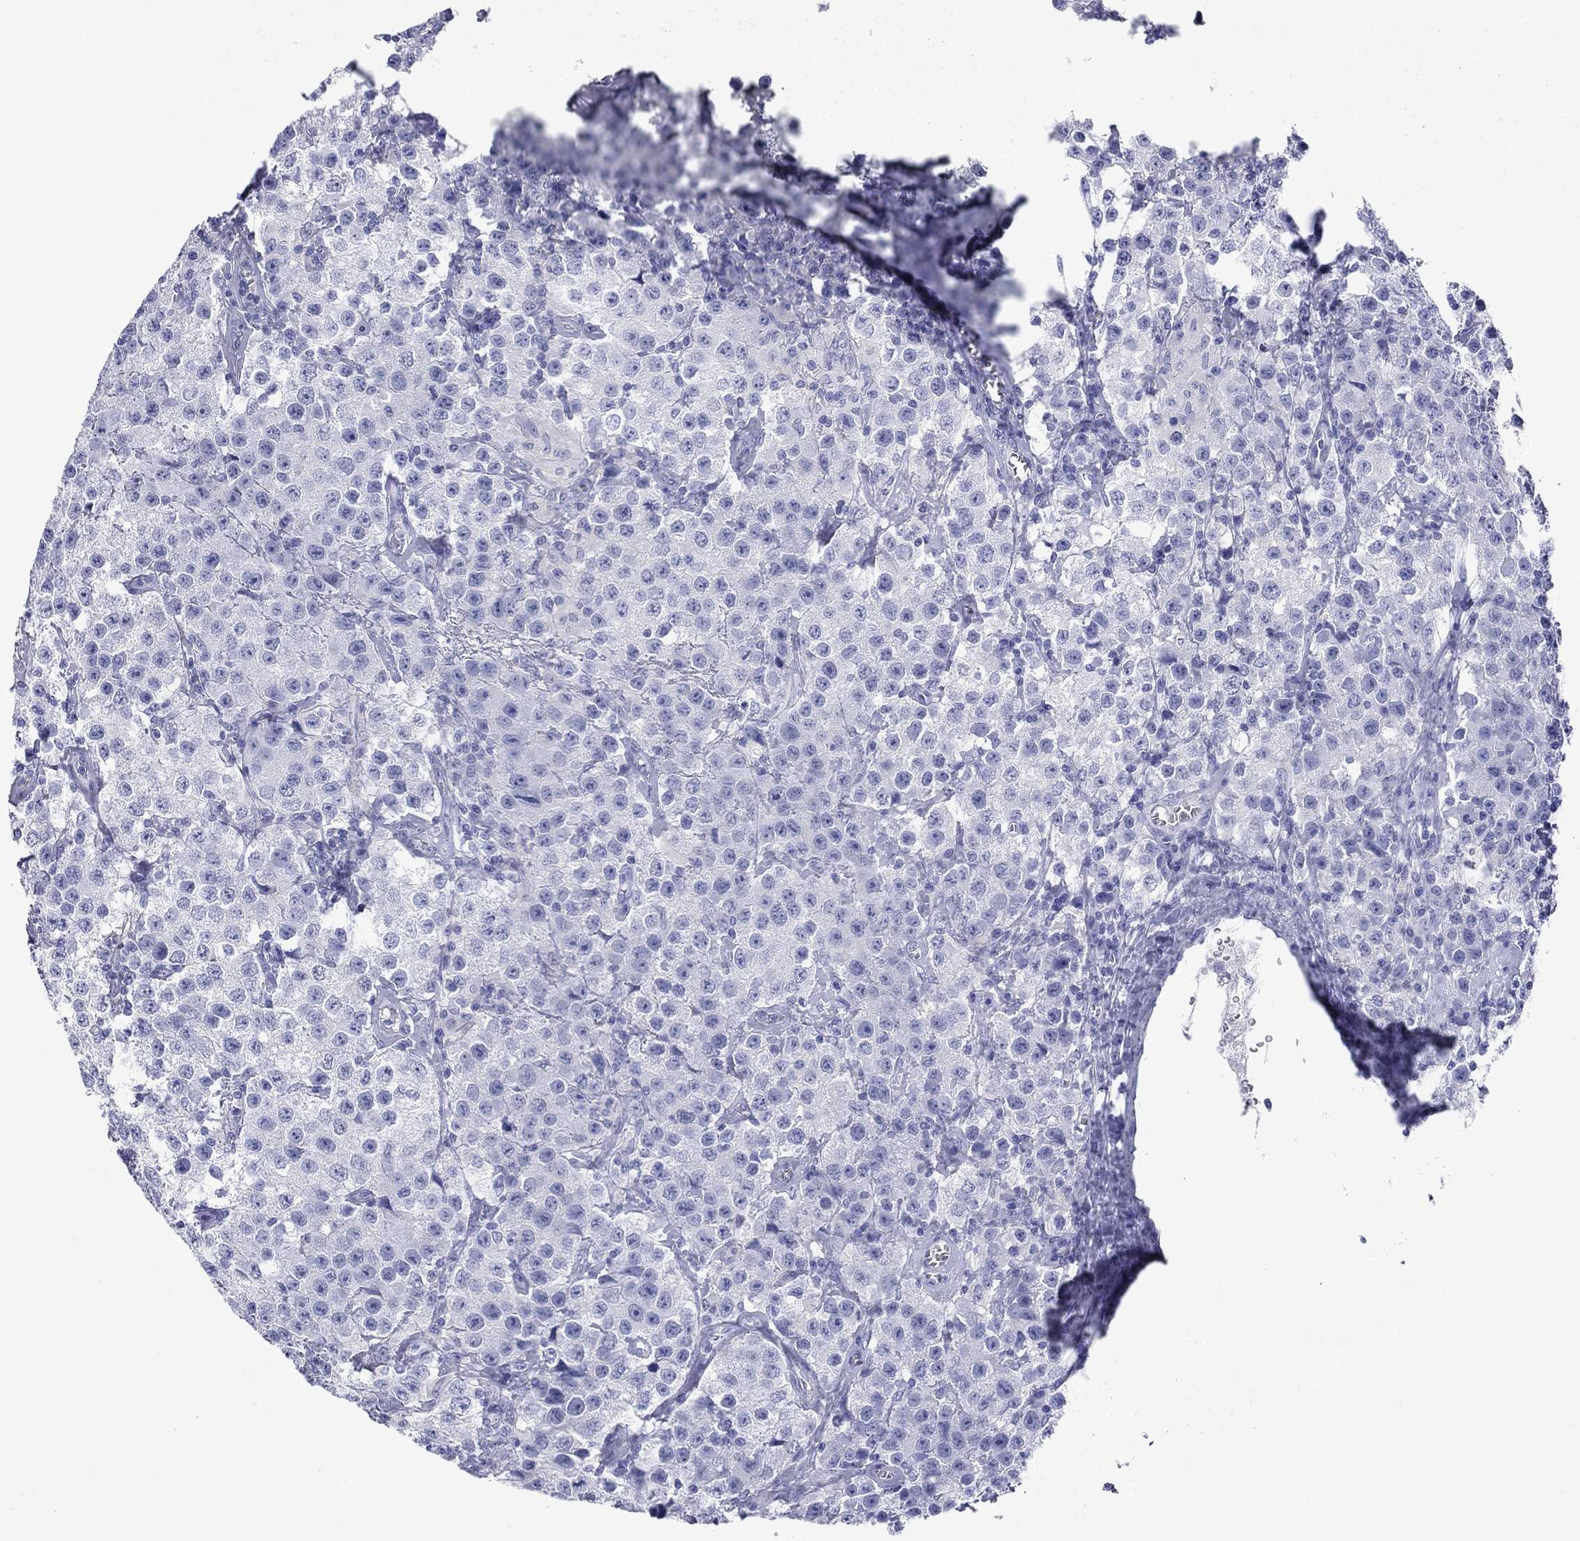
{"staining": {"intensity": "negative", "quantity": "none", "location": "none"}, "tissue": "testis cancer", "cell_type": "Tumor cells", "image_type": "cancer", "snomed": [{"axis": "morphology", "description": "Seminoma, NOS"}, {"axis": "topography", "description": "Testis"}], "caption": "Immunohistochemistry image of human testis cancer stained for a protein (brown), which displays no expression in tumor cells. Brightfield microscopy of immunohistochemistry stained with DAB (brown) and hematoxylin (blue), captured at high magnification.", "gene": "ATP4A", "patient": {"sex": "male", "age": 52}}